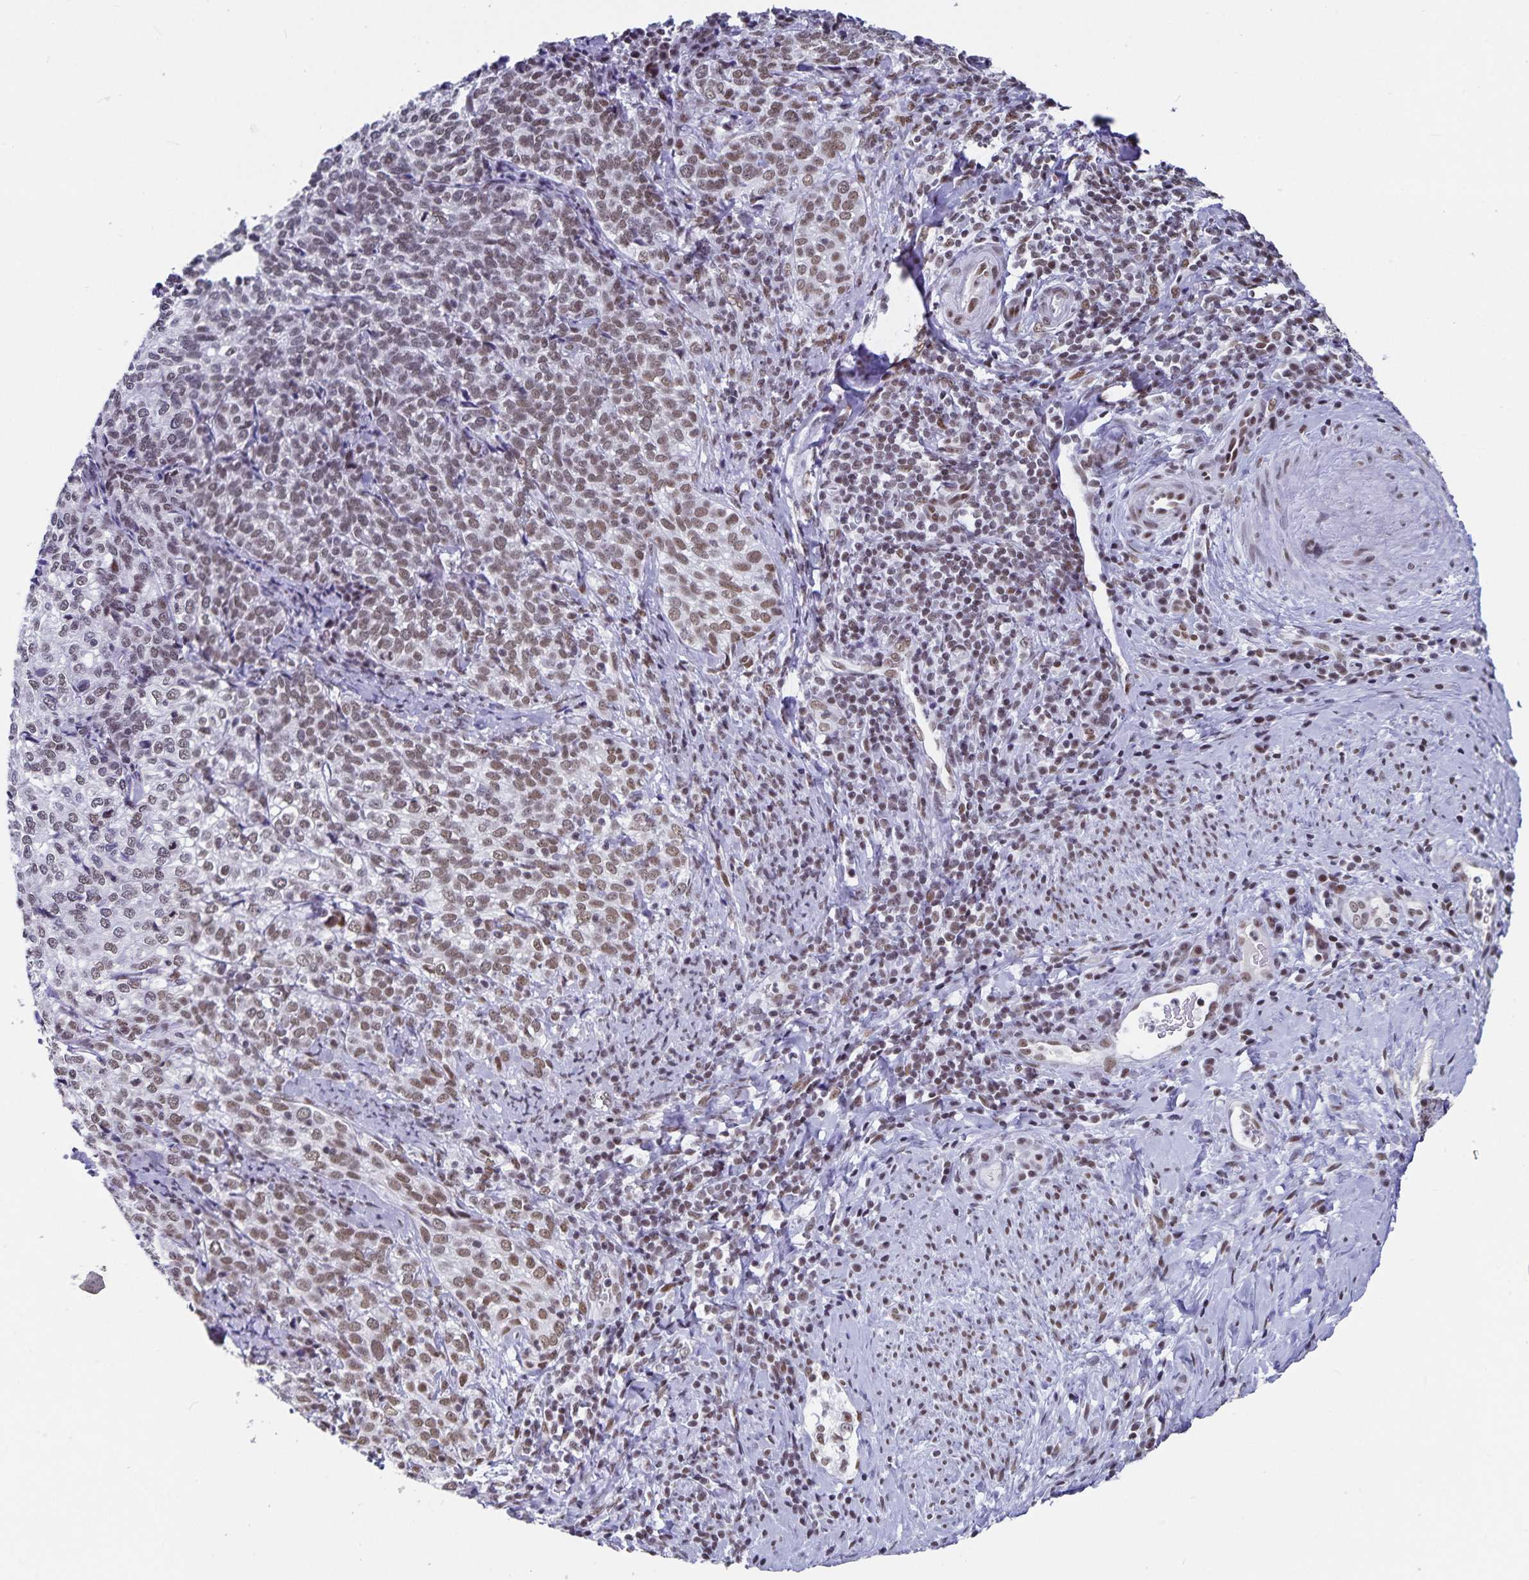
{"staining": {"intensity": "moderate", "quantity": ">75%", "location": "nuclear"}, "tissue": "cervical cancer", "cell_type": "Tumor cells", "image_type": "cancer", "snomed": [{"axis": "morphology", "description": "Normal tissue, NOS"}, {"axis": "morphology", "description": "Squamous cell carcinoma, NOS"}, {"axis": "topography", "description": "Vagina"}, {"axis": "topography", "description": "Cervix"}], "caption": "This is an image of IHC staining of cervical cancer (squamous cell carcinoma), which shows moderate expression in the nuclear of tumor cells.", "gene": "PBX2", "patient": {"sex": "female", "age": 45}}